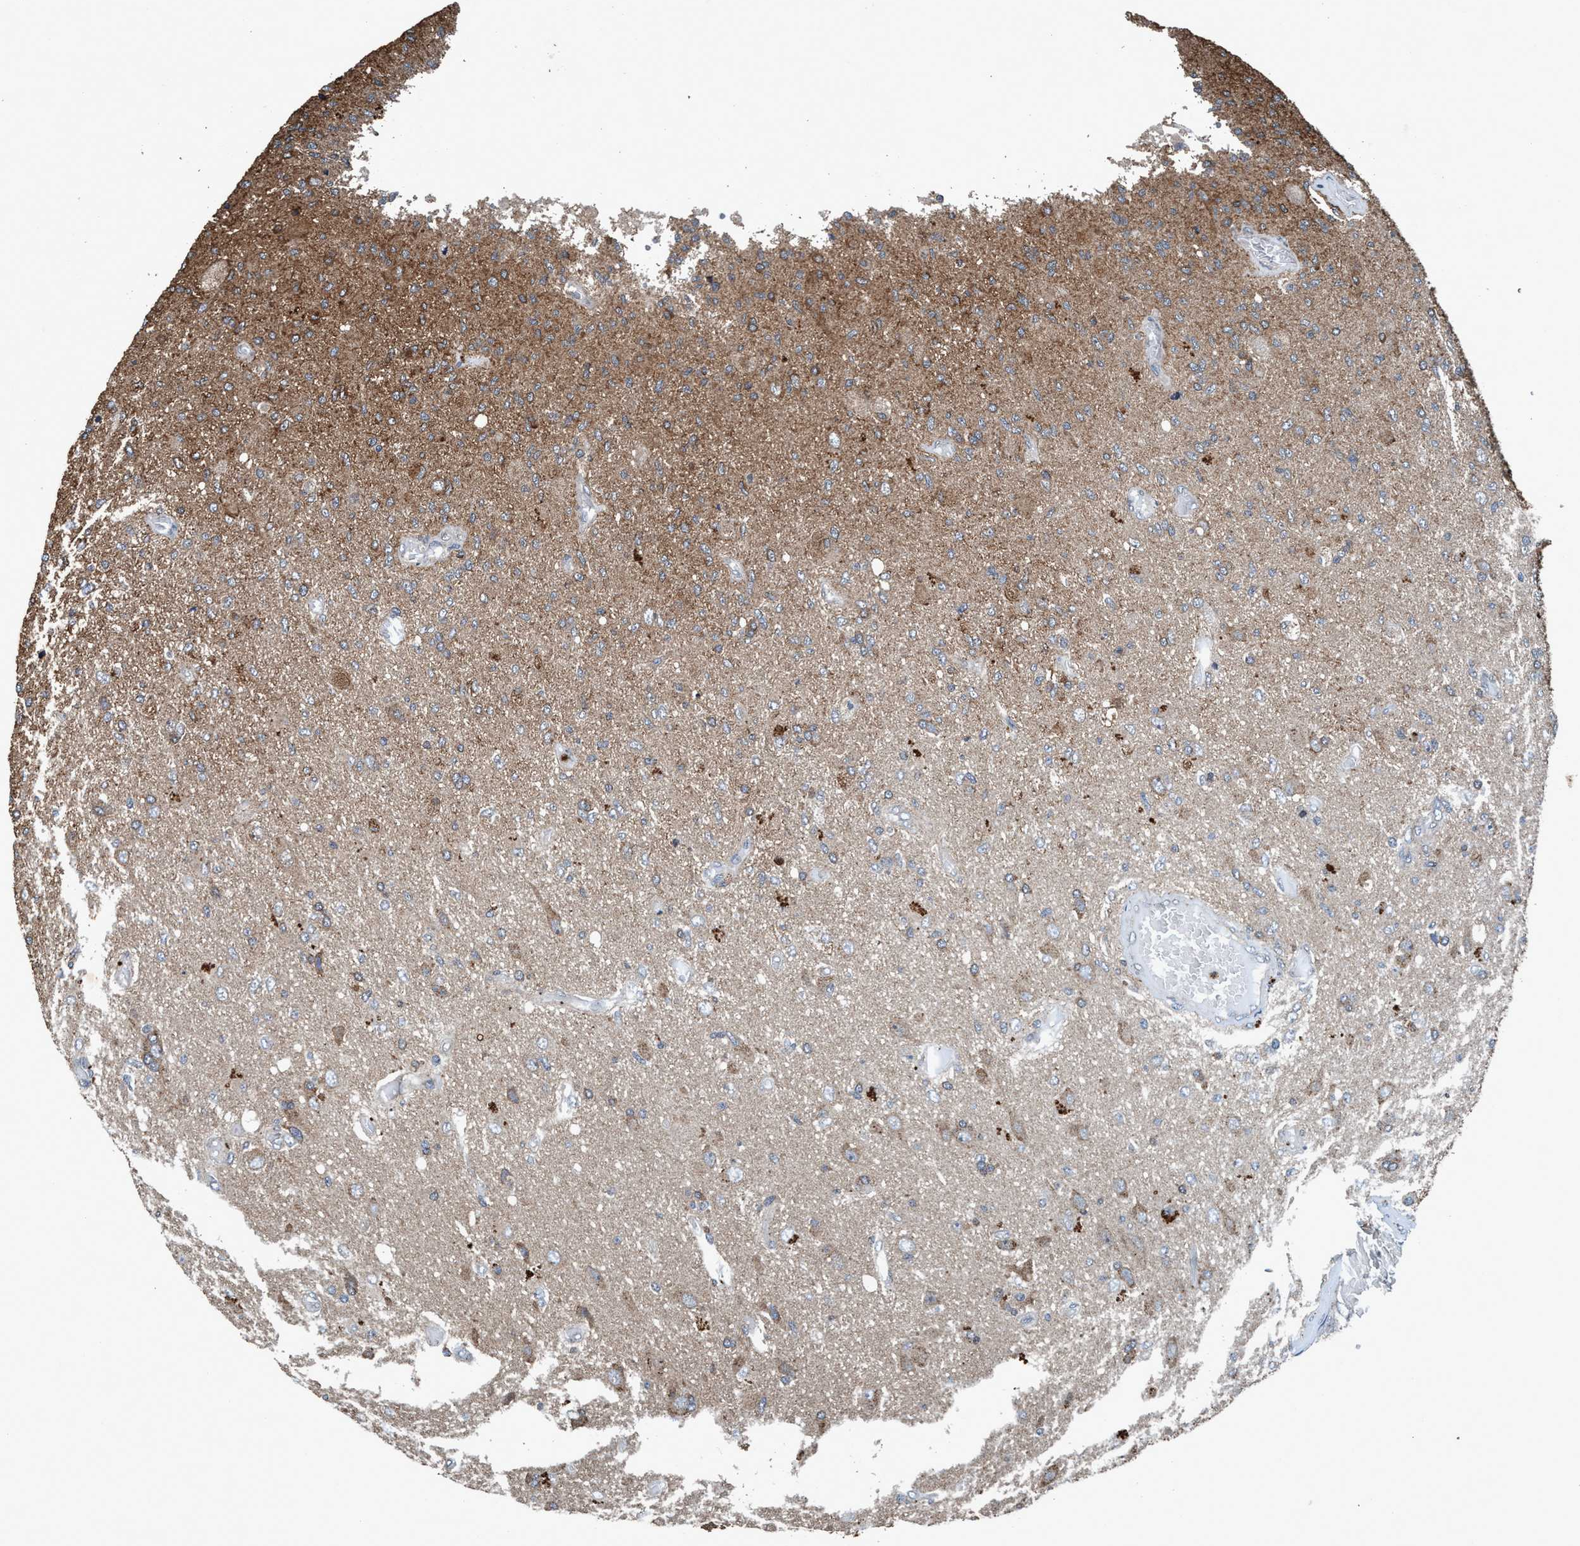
{"staining": {"intensity": "moderate", "quantity": "25%-75%", "location": "cytoplasmic/membranous"}, "tissue": "glioma", "cell_type": "Tumor cells", "image_type": "cancer", "snomed": [{"axis": "morphology", "description": "Normal tissue, NOS"}, {"axis": "morphology", "description": "Glioma, malignant, High grade"}, {"axis": "topography", "description": "Cerebral cortex"}], "caption": "Glioma tissue exhibits moderate cytoplasmic/membranous positivity in approximately 25%-75% of tumor cells", "gene": "AKT1S1", "patient": {"sex": "male", "age": 77}}